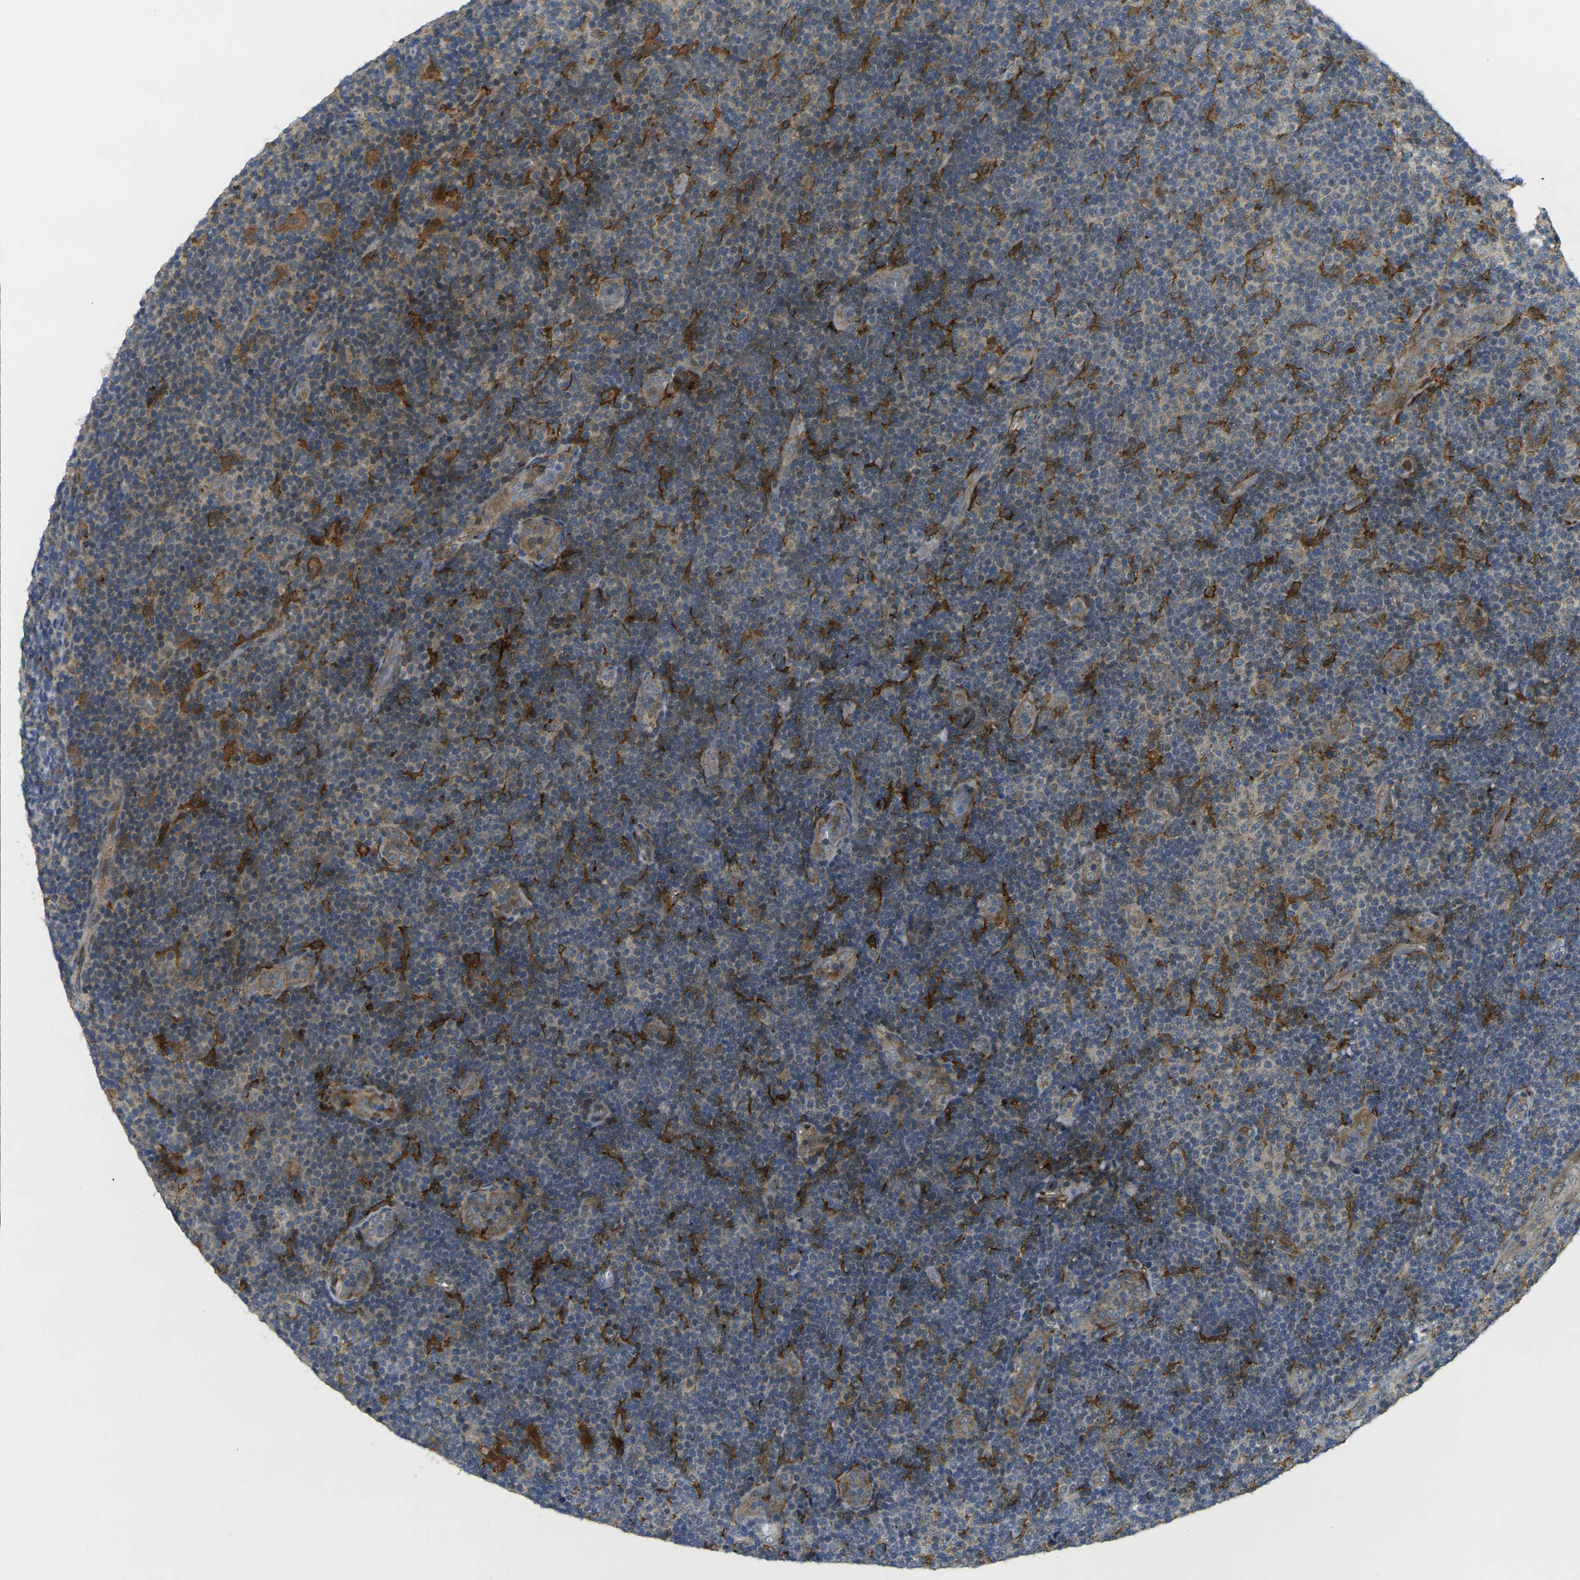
{"staining": {"intensity": "weak", "quantity": "25%-75%", "location": "cytoplasmic/membranous"}, "tissue": "lymphoma", "cell_type": "Tumor cells", "image_type": "cancer", "snomed": [{"axis": "morphology", "description": "Malignant lymphoma, non-Hodgkin's type, Low grade"}, {"axis": "topography", "description": "Lymph node"}], "caption": "Immunohistochemical staining of human malignant lymphoma, non-Hodgkin's type (low-grade) reveals weak cytoplasmic/membranous protein staining in approximately 25%-75% of tumor cells. The protein of interest is stained brown, and the nuclei are stained in blue (DAB (3,3'-diaminobenzidine) IHC with brightfield microscopy, high magnification).", "gene": "PIGL", "patient": {"sex": "male", "age": 83}}